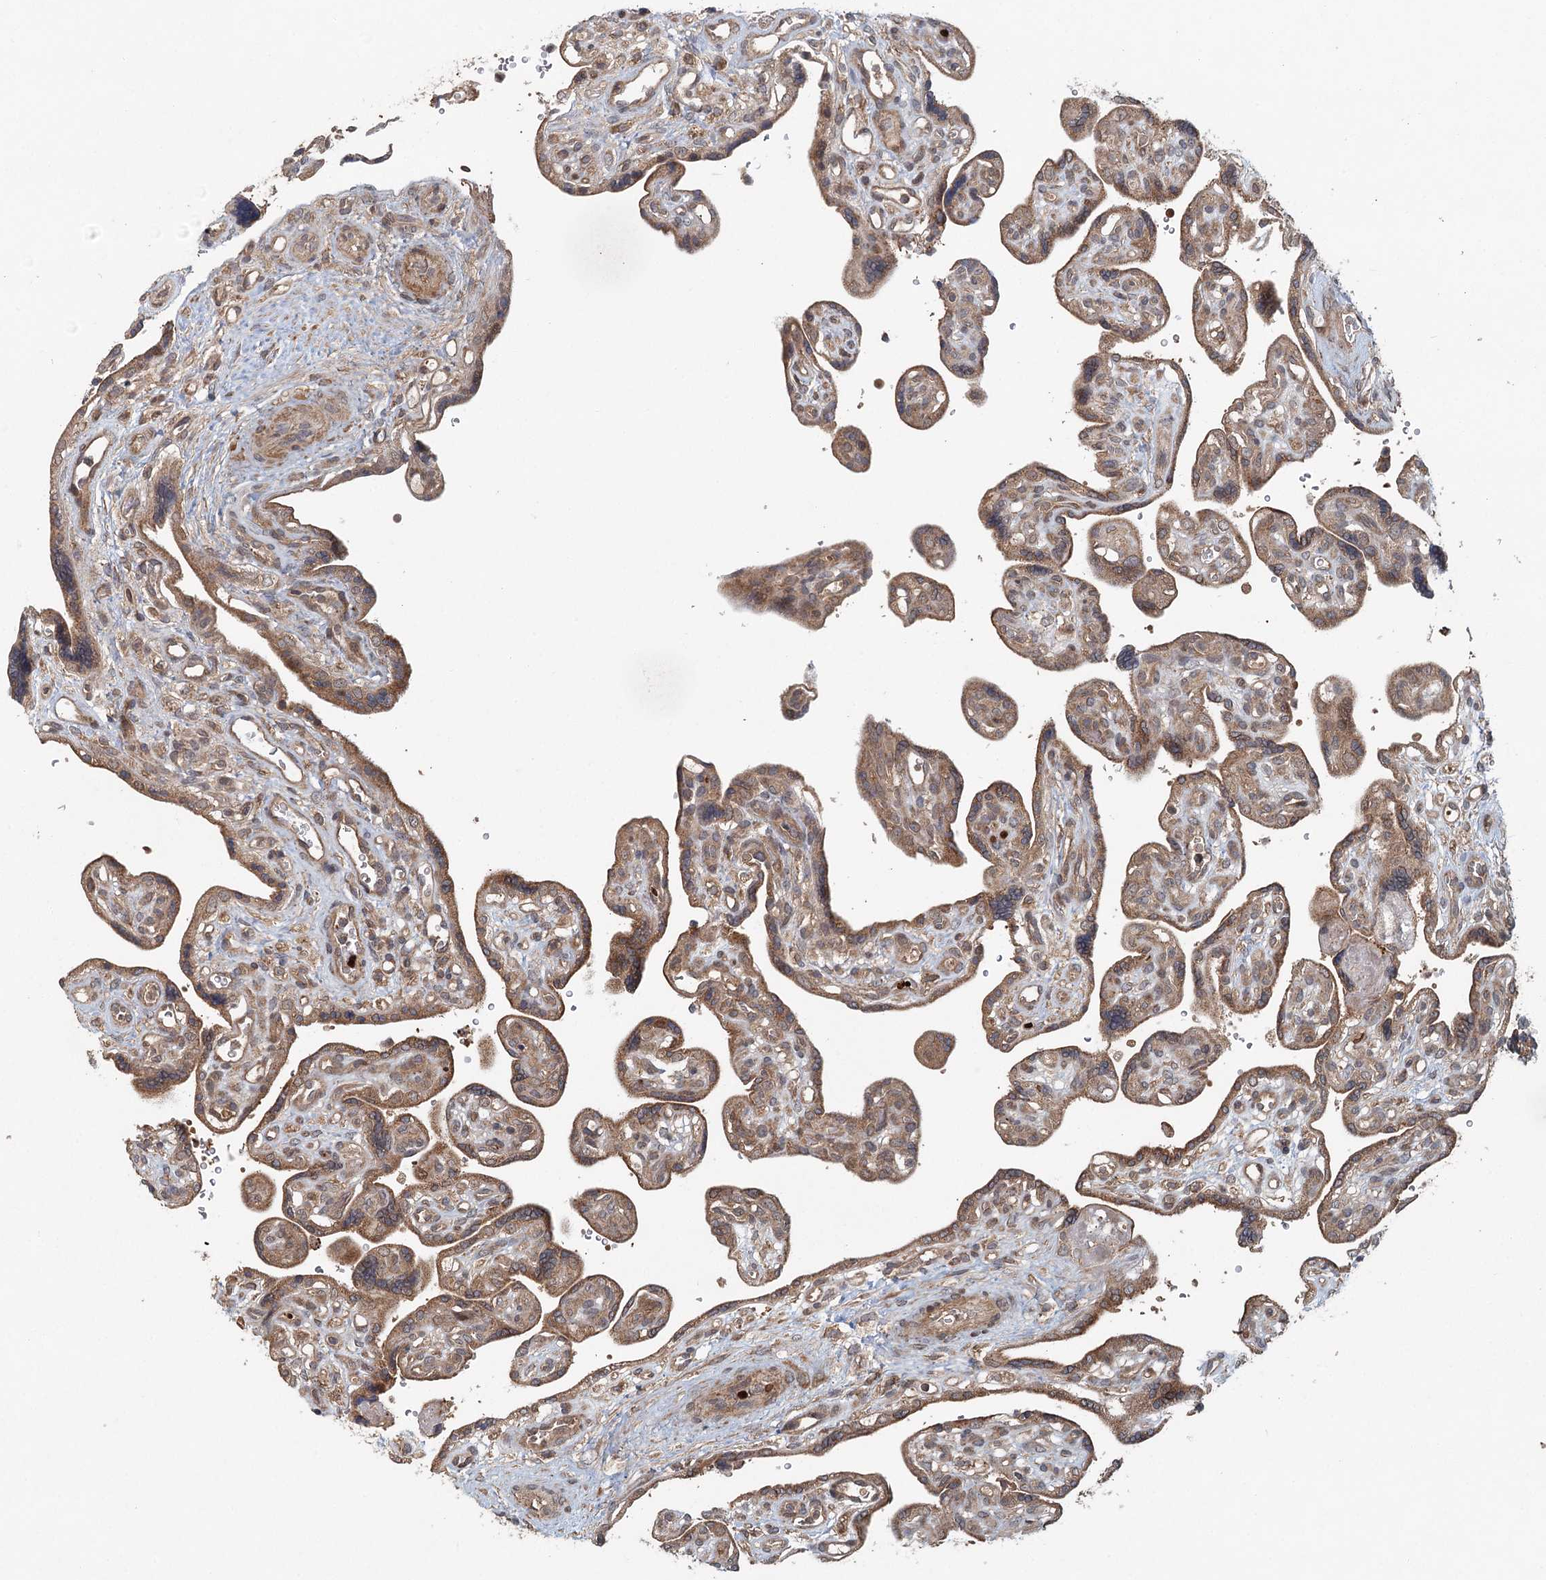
{"staining": {"intensity": "moderate", "quantity": ">75%", "location": "cytoplasmic/membranous"}, "tissue": "placenta", "cell_type": "Trophoblastic cells", "image_type": "normal", "snomed": [{"axis": "morphology", "description": "Normal tissue, NOS"}, {"axis": "topography", "description": "Placenta"}], "caption": "This photomicrograph exhibits immunohistochemistry (IHC) staining of normal placenta, with medium moderate cytoplasmic/membranous staining in about >75% of trophoblastic cells.", "gene": "ENSG00000273217", "patient": {"sex": "female", "age": 39}}